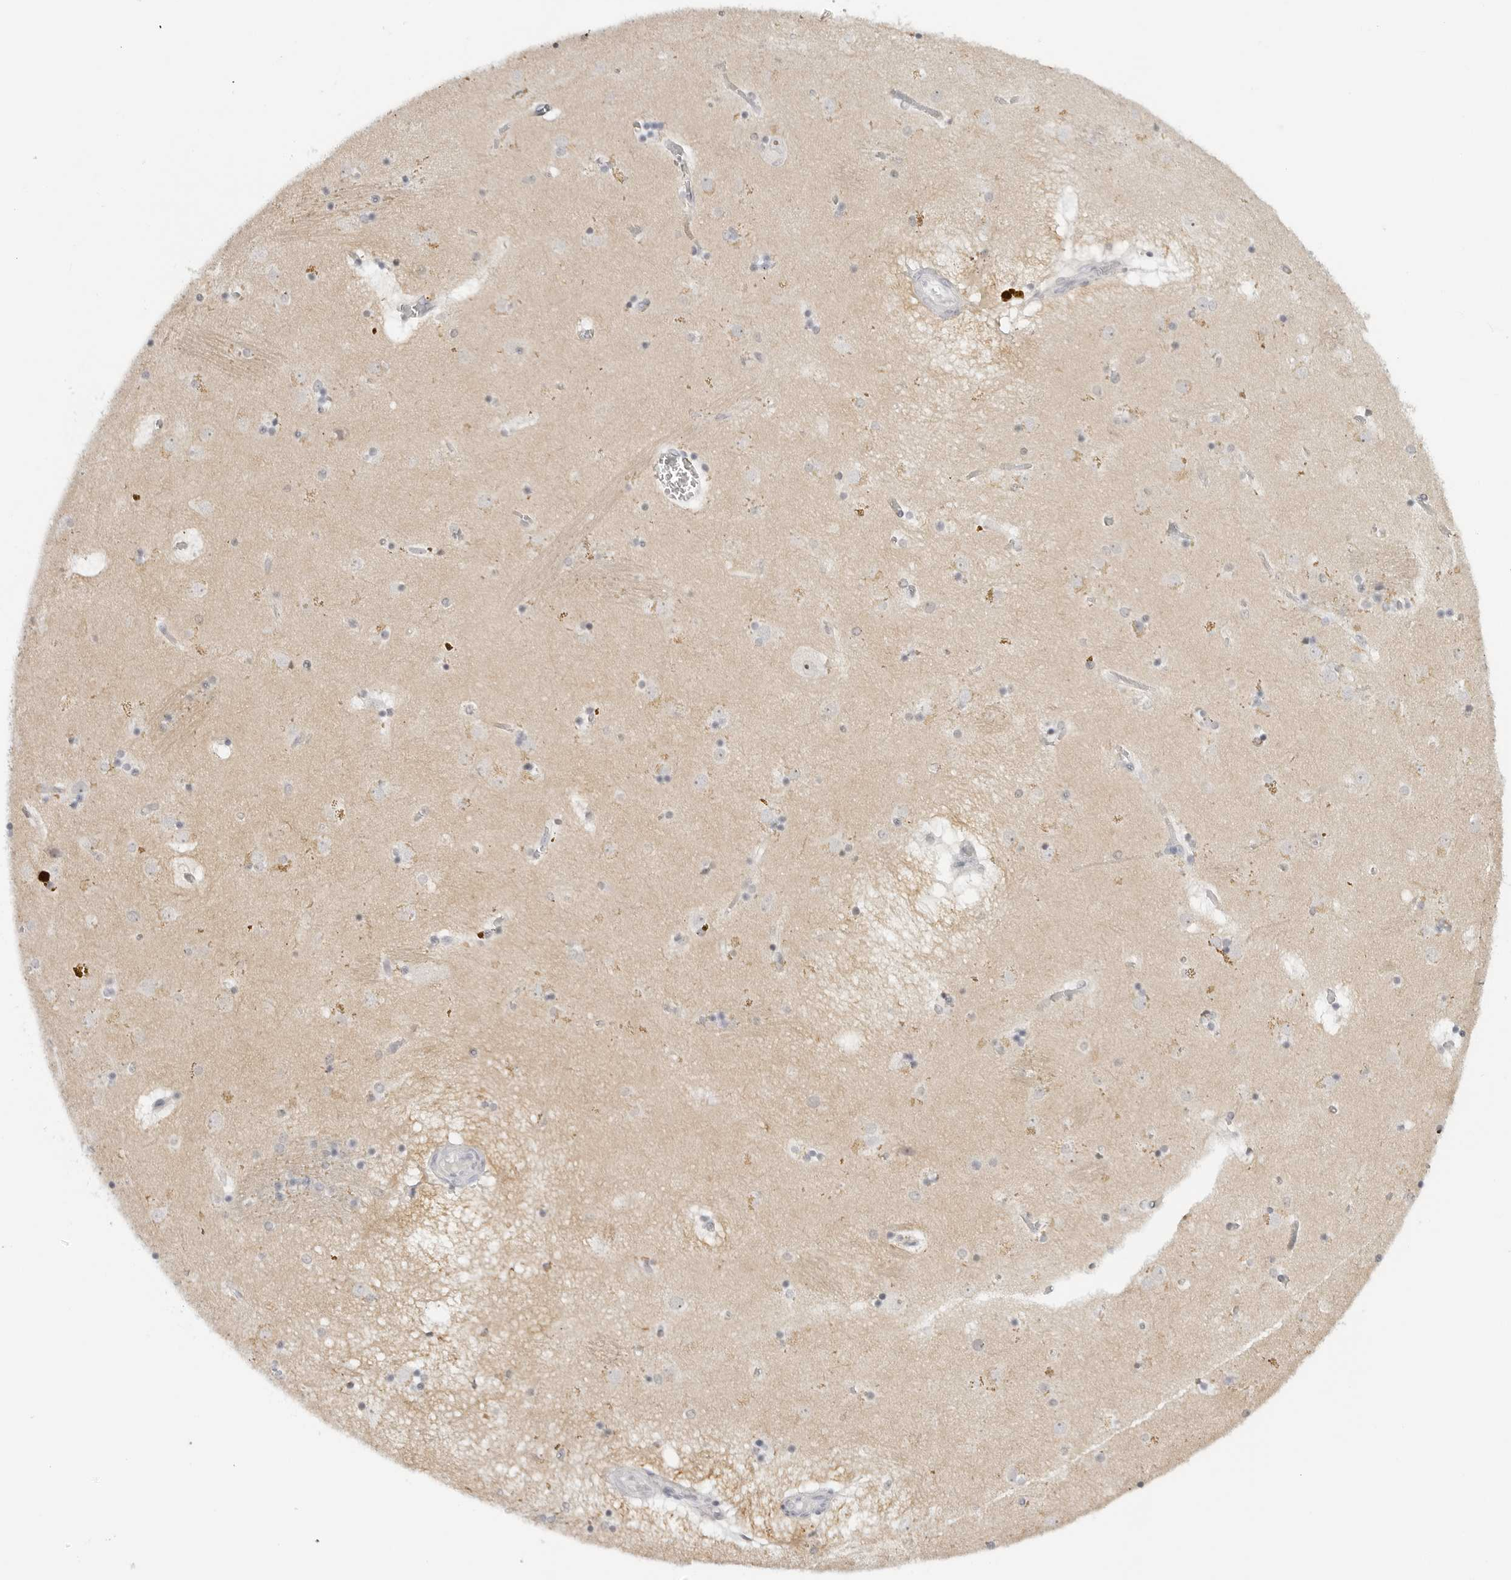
{"staining": {"intensity": "moderate", "quantity": "<25%", "location": "cytoplasmic/membranous"}, "tissue": "caudate", "cell_type": "Glial cells", "image_type": "normal", "snomed": [{"axis": "morphology", "description": "Normal tissue, NOS"}, {"axis": "topography", "description": "Lateral ventricle wall"}], "caption": "Benign caudate was stained to show a protein in brown. There is low levels of moderate cytoplasmic/membranous expression in about <25% of glial cells.", "gene": "MAP2K5", "patient": {"sex": "male", "age": 70}}